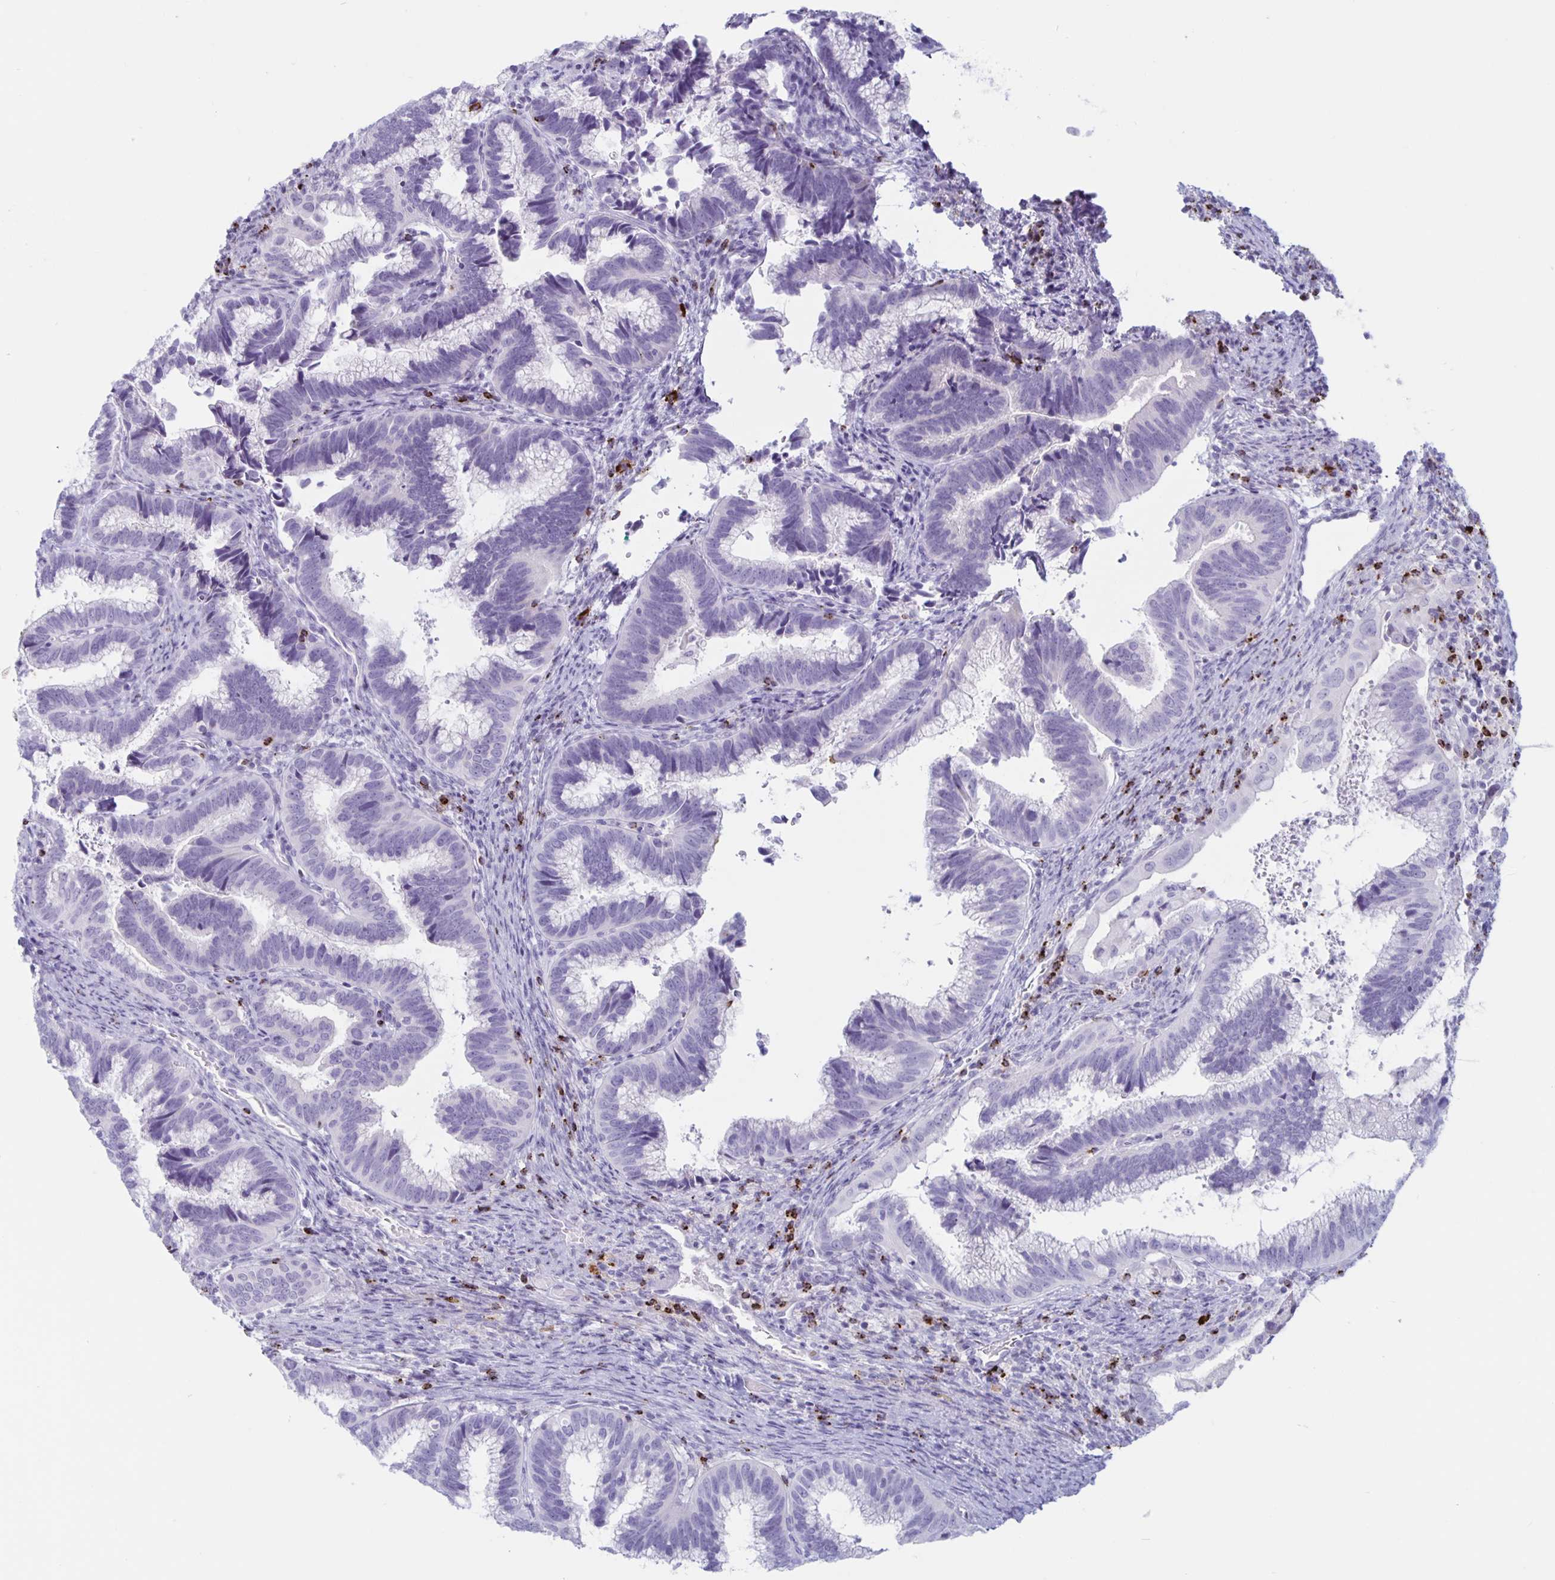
{"staining": {"intensity": "negative", "quantity": "none", "location": "none"}, "tissue": "cervical cancer", "cell_type": "Tumor cells", "image_type": "cancer", "snomed": [{"axis": "morphology", "description": "Adenocarcinoma, NOS"}, {"axis": "topography", "description": "Cervix"}], "caption": "DAB immunohistochemical staining of cervical cancer (adenocarcinoma) reveals no significant staining in tumor cells.", "gene": "GZMK", "patient": {"sex": "female", "age": 61}}